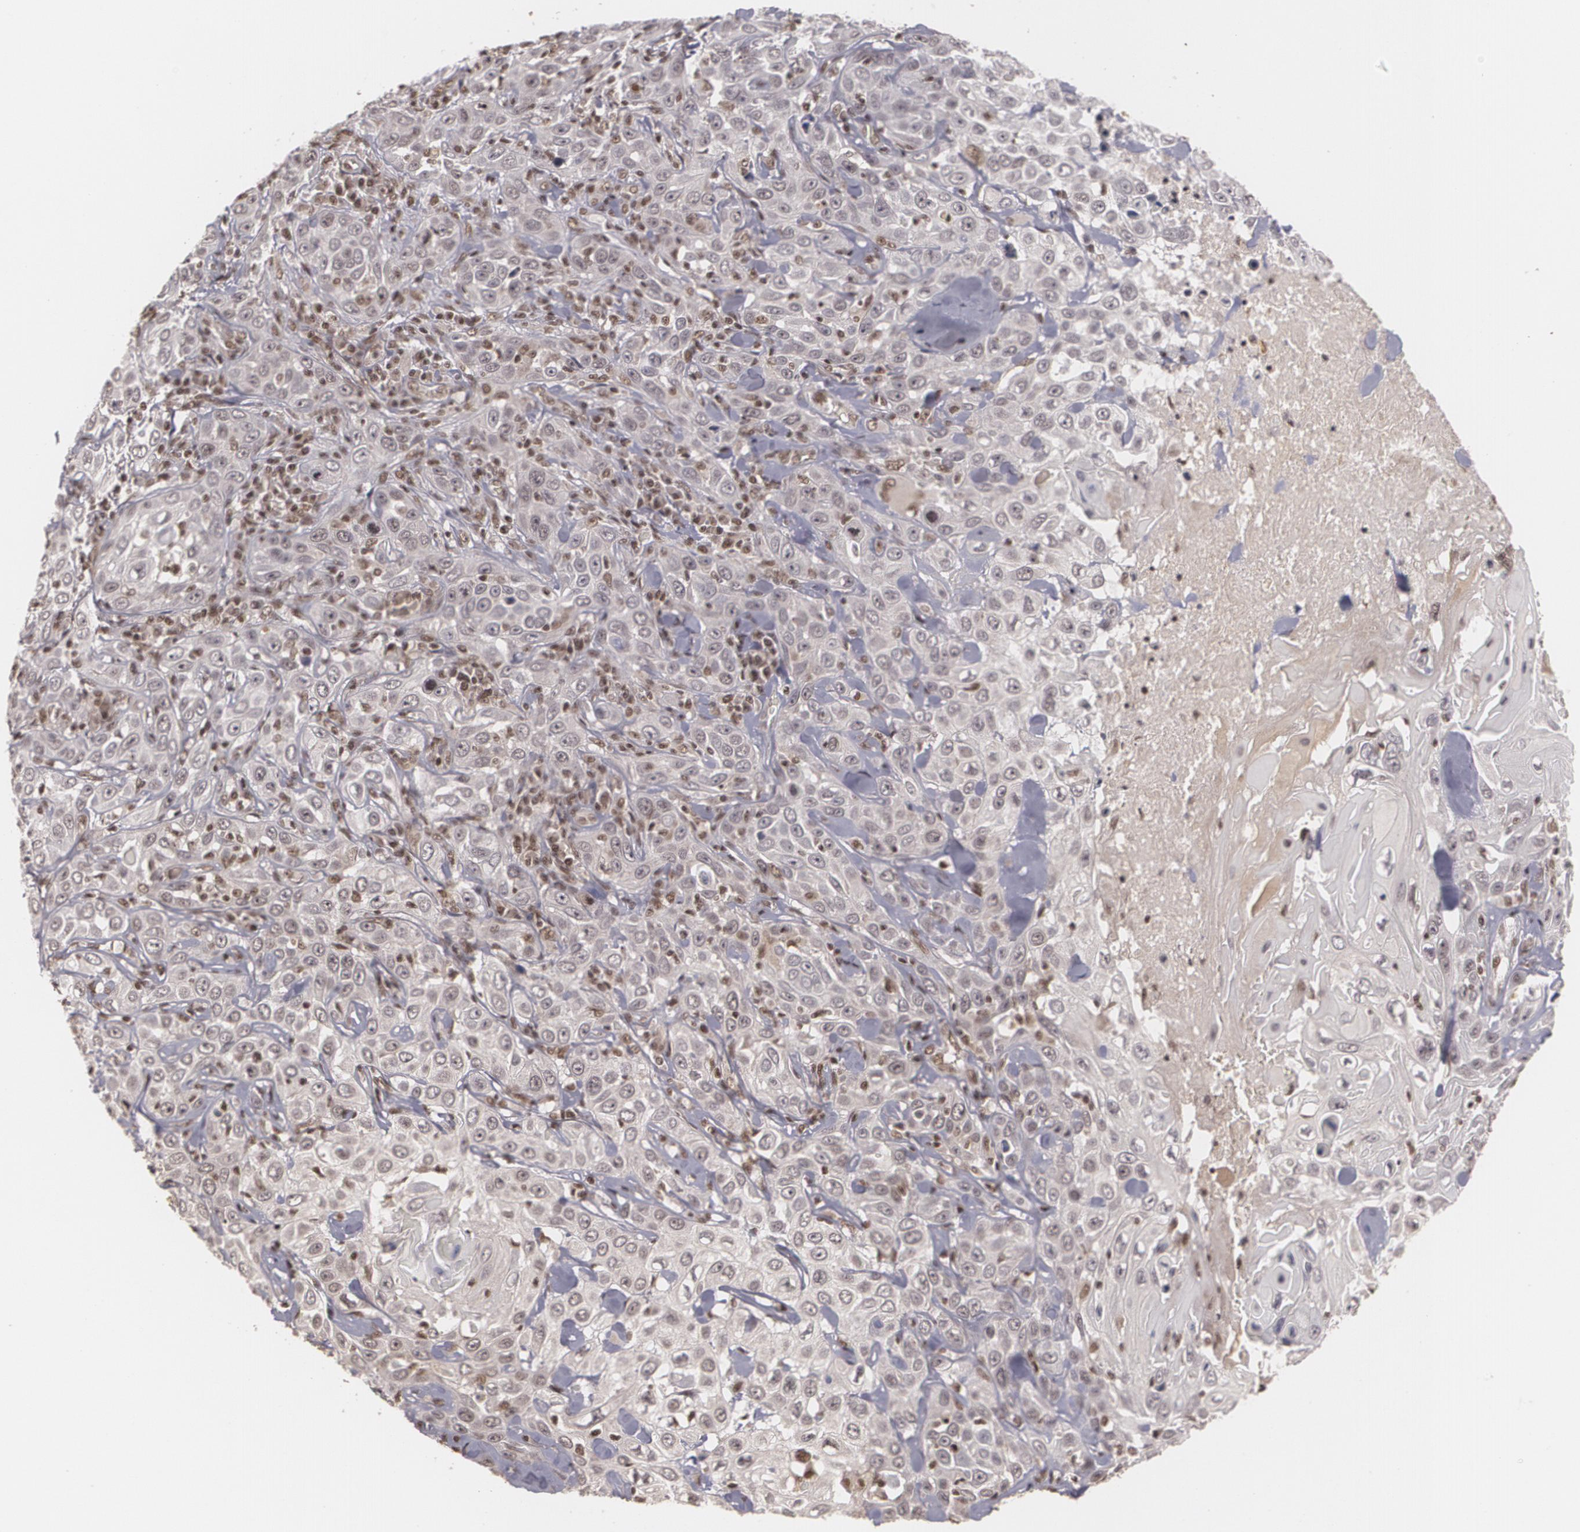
{"staining": {"intensity": "strong", "quantity": ">75%", "location": "nuclear"}, "tissue": "skin cancer", "cell_type": "Tumor cells", "image_type": "cancer", "snomed": [{"axis": "morphology", "description": "Squamous cell carcinoma, NOS"}, {"axis": "topography", "description": "Skin"}], "caption": "The micrograph exhibits a brown stain indicating the presence of a protein in the nuclear of tumor cells in skin cancer. Nuclei are stained in blue.", "gene": "RXRB", "patient": {"sex": "male", "age": 84}}